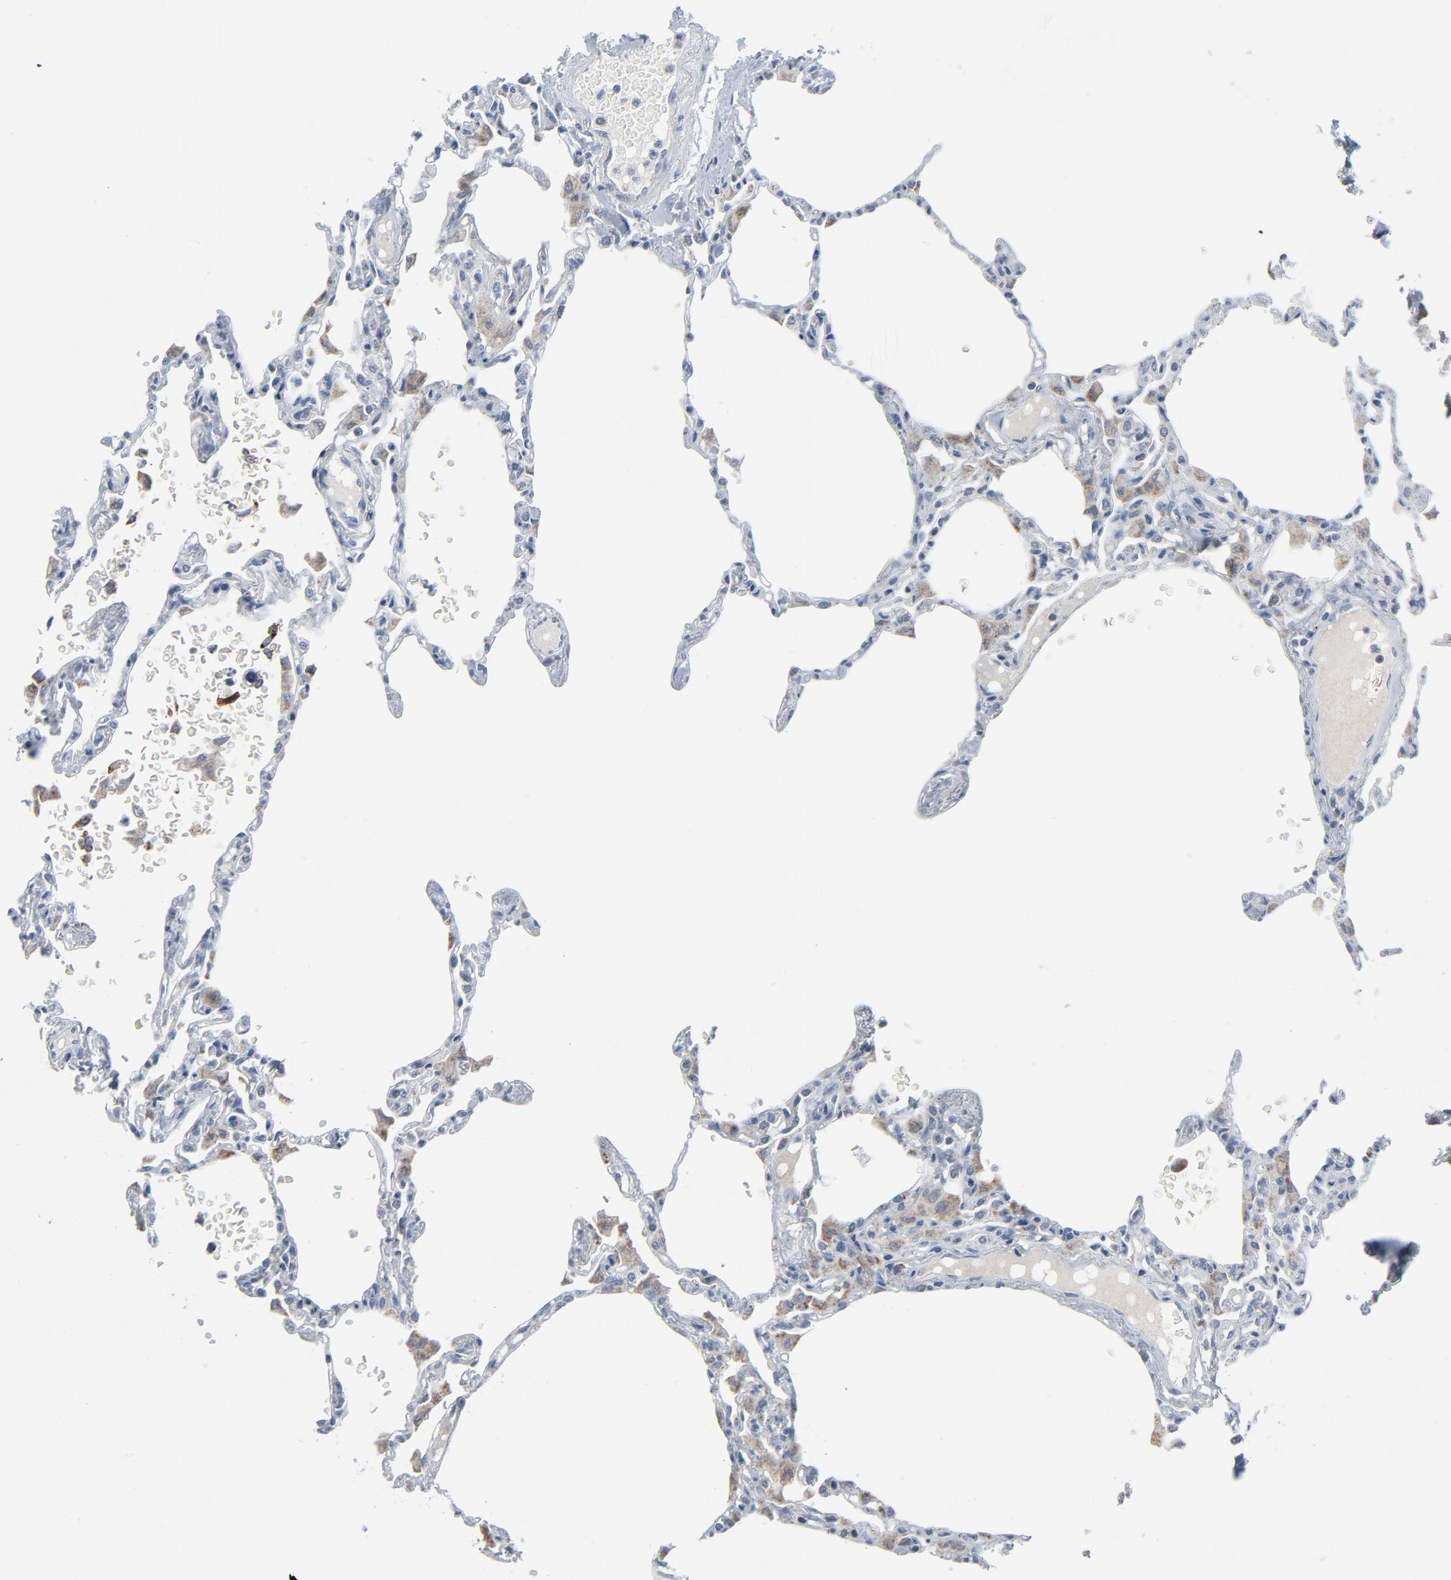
{"staining": {"intensity": "negative", "quantity": "none", "location": "none"}, "tissue": "lung", "cell_type": "Alveolar cells", "image_type": "normal", "snomed": [{"axis": "morphology", "description": "Normal tissue, NOS"}, {"axis": "topography", "description": "Lung"}], "caption": "This is an IHC image of normal human lung. There is no expression in alveolar cells.", "gene": "GPX2", "patient": {"sex": "female", "age": 49}}